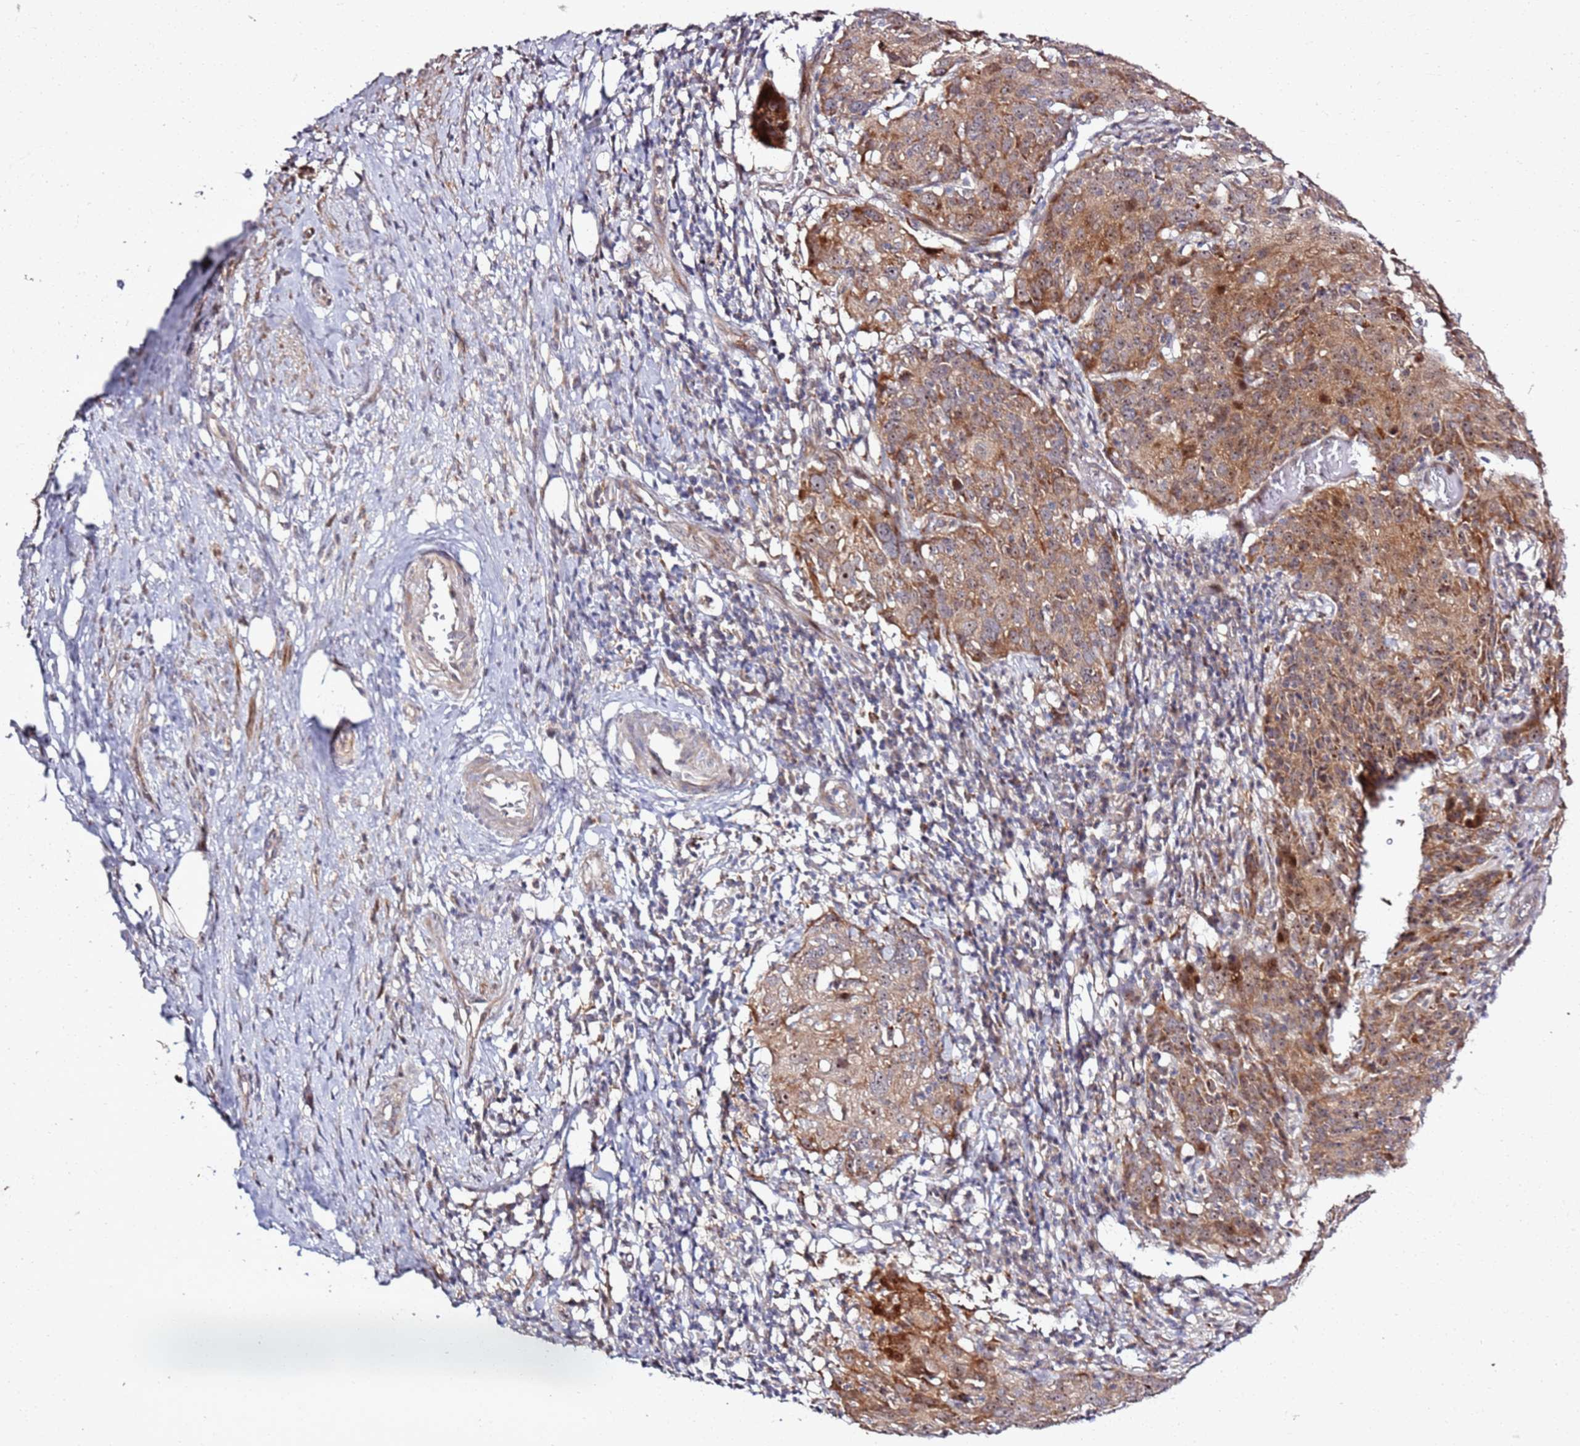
{"staining": {"intensity": "moderate", "quantity": ">75%", "location": "cytoplasmic/membranous,nuclear"}, "tissue": "cervical cancer", "cell_type": "Tumor cells", "image_type": "cancer", "snomed": [{"axis": "morphology", "description": "Squamous cell carcinoma, NOS"}, {"axis": "topography", "description": "Cervix"}], "caption": "This photomicrograph demonstrates immunohistochemistry staining of cervical cancer (squamous cell carcinoma), with medium moderate cytoplasmic/membranous and nuclear positivity in about >75% of tumor cells.", "gene": "CNPY1", "patient": {"sex": "female", "age": 50}}